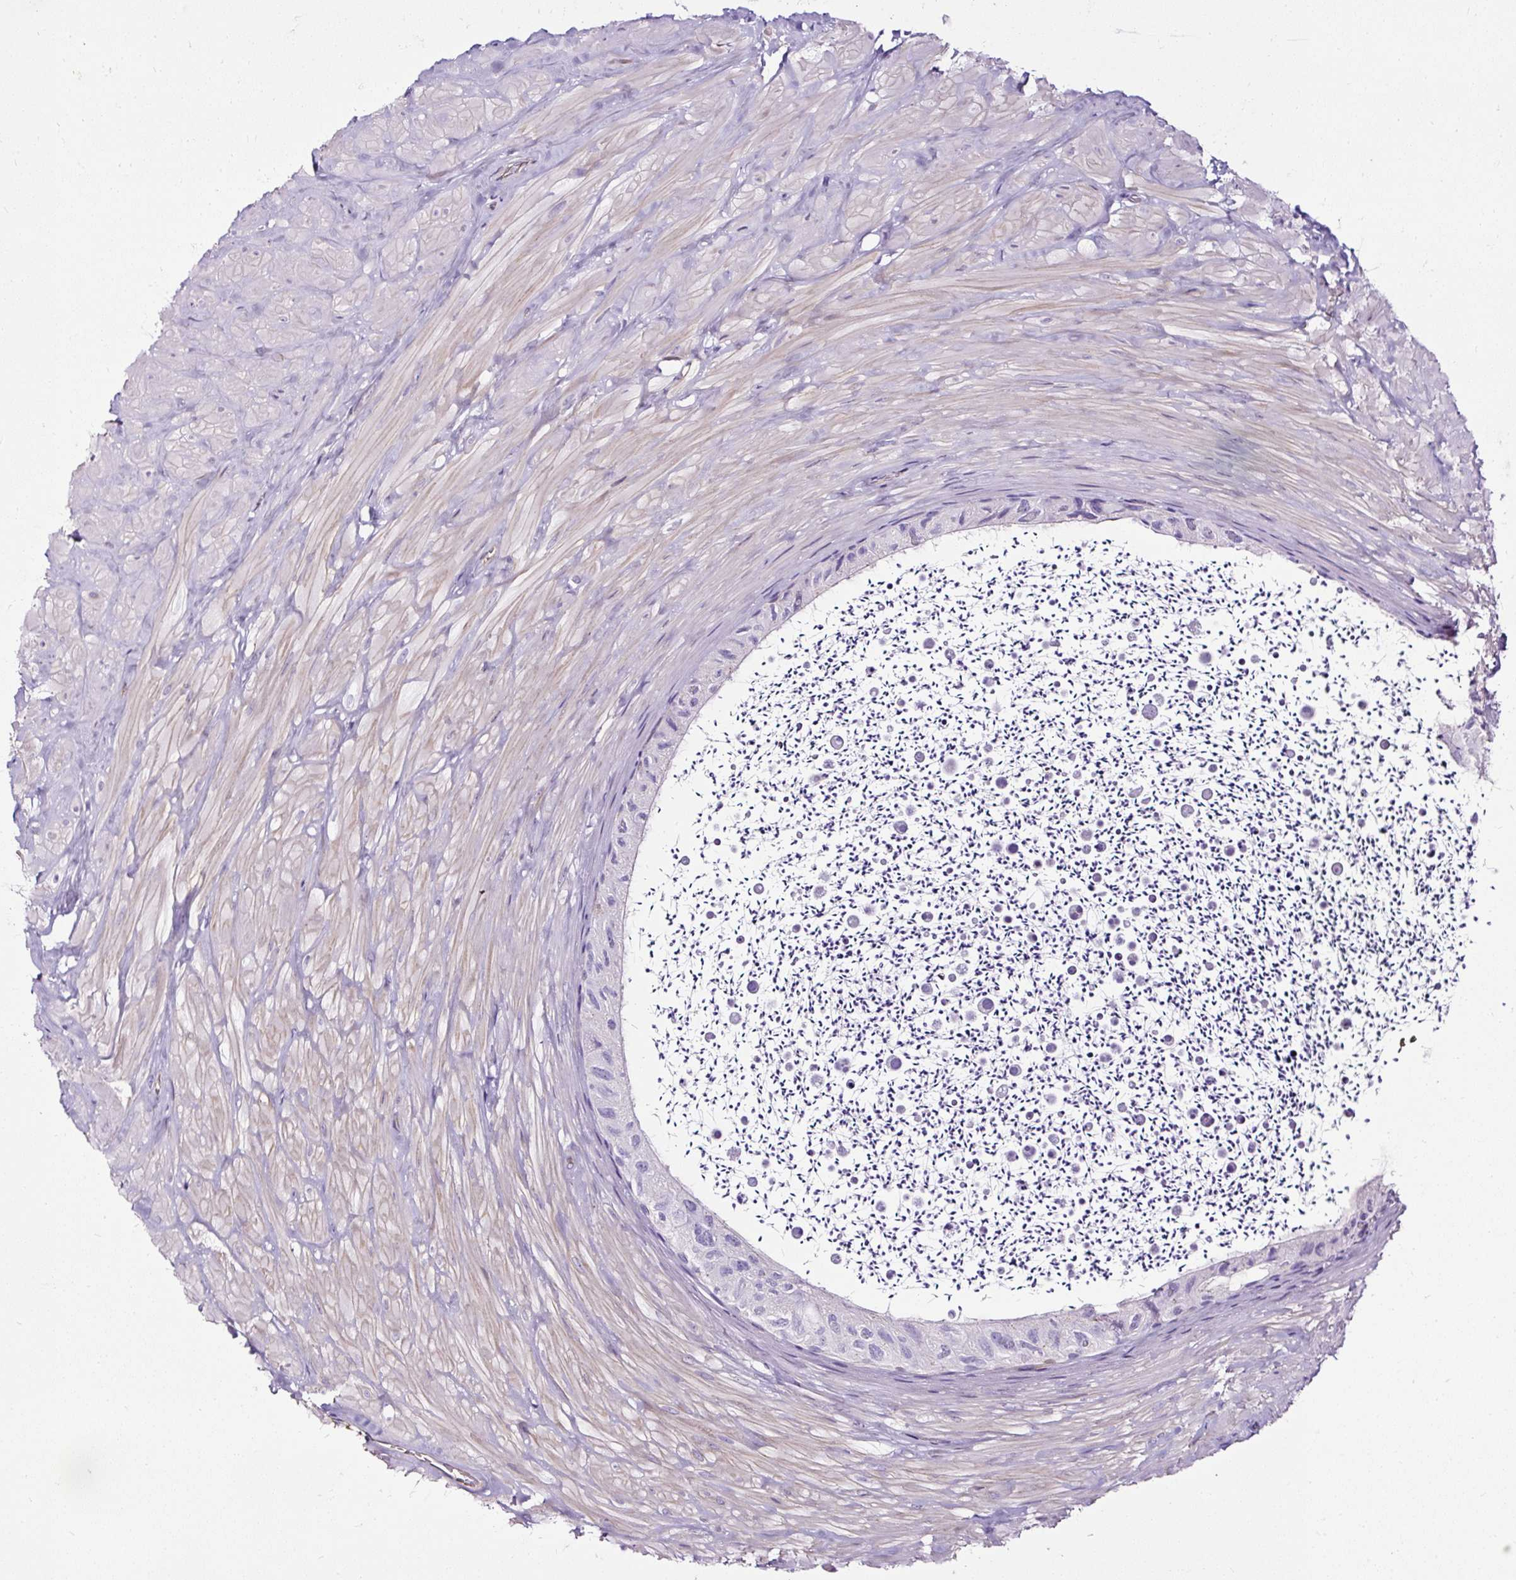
{"staining": {"intensity": "negative", "quantity": "none", "location": "none"}, "tissue": "epididymis", "cell_type": "Glandular cells", "image_type": "normal", "snomed": [{"axis": "morphology", "description": "Normal tissue, NOS"}, {"axis": "topography", "description": "Epididymis"}, {"axis": "topography", "description": "Peripheral nerve tissue"}], "caption": "This is a histopathology image of IHC staining of normal epididymis, which shows no expression in glandular cells.", "gene": "SLC7A8", "patient": {"sex": "male", "age": 32}}